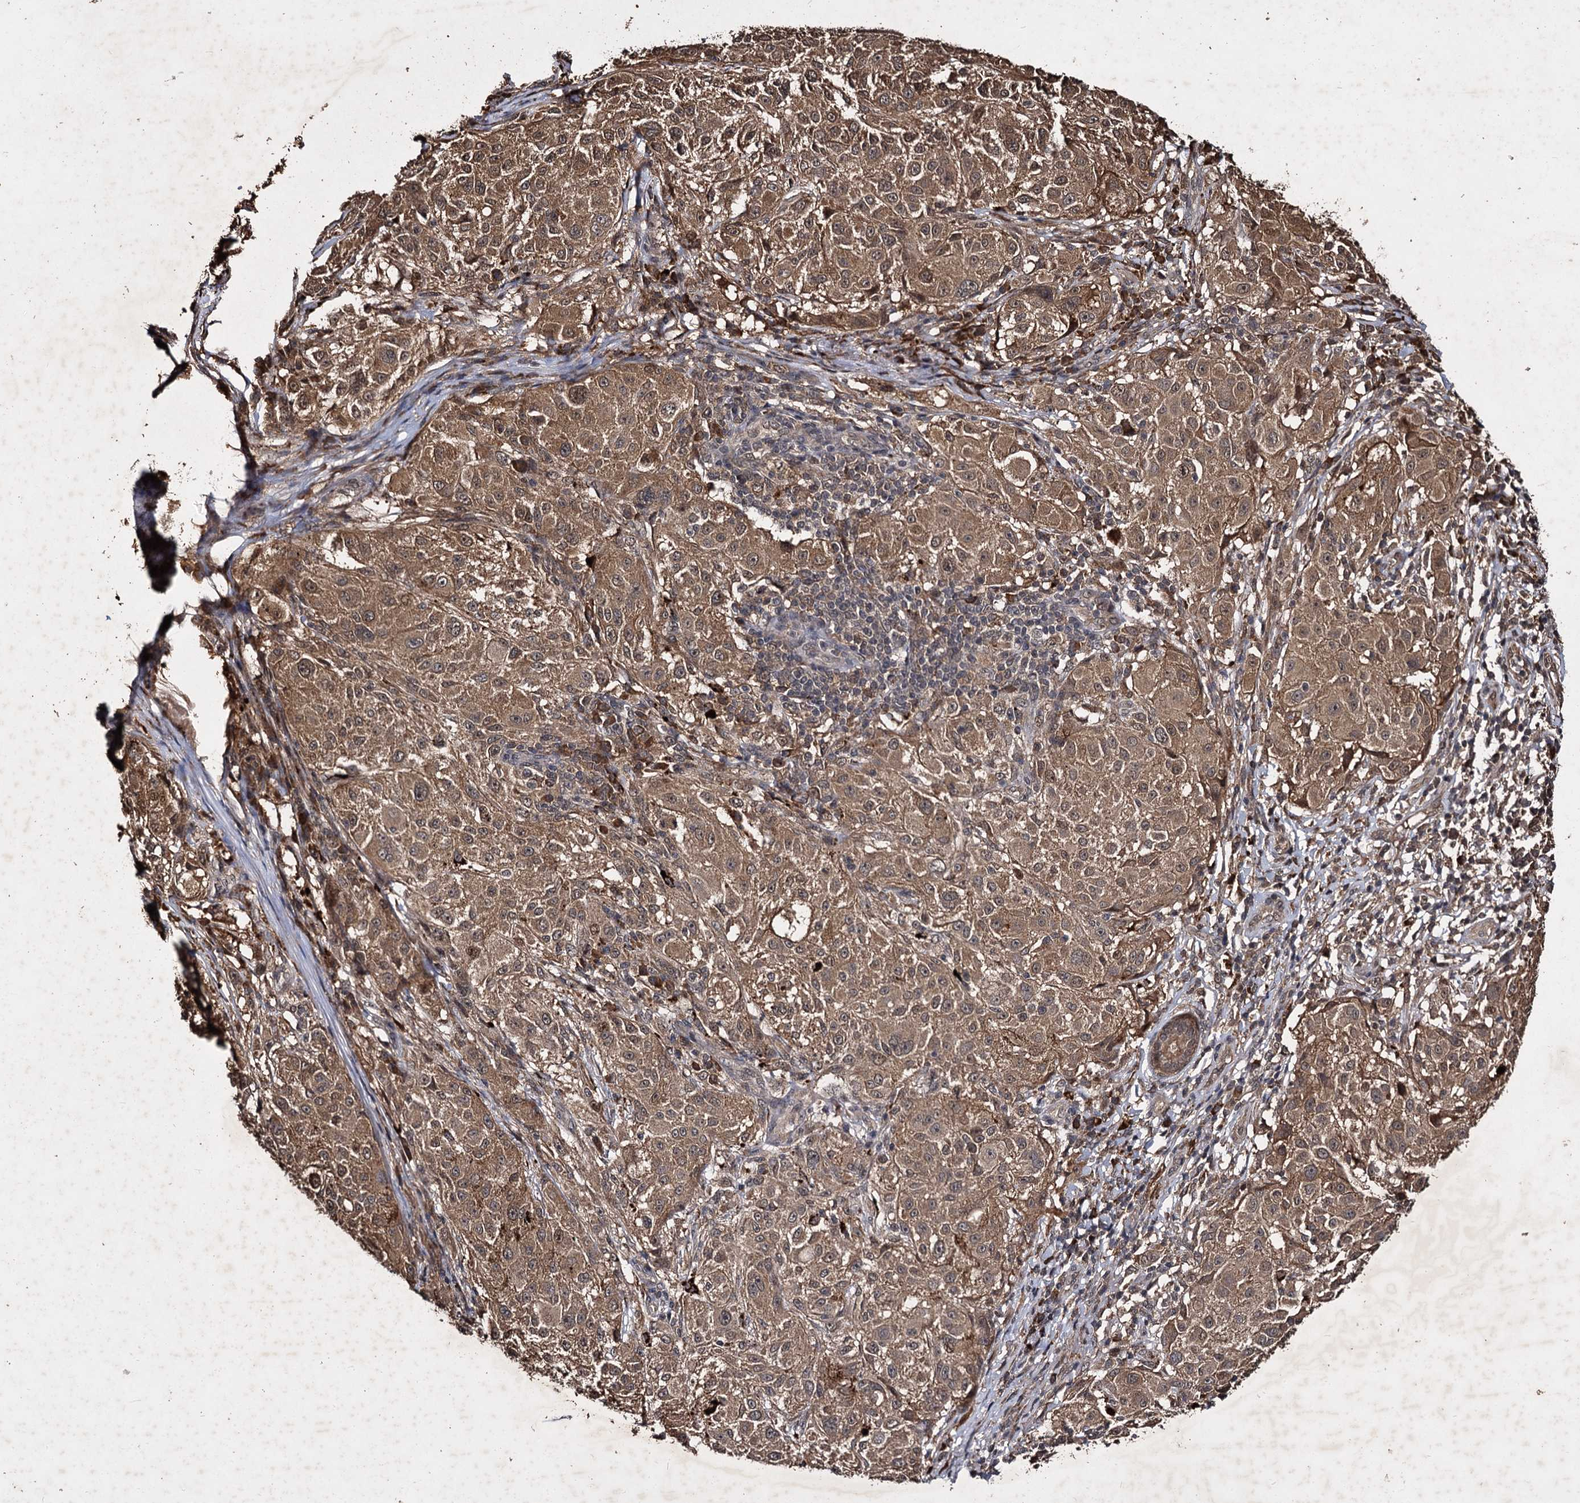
{"staining": {"intensity": "moderate", "quantity": ">75%", "location": "cytoplasmic/membranous"}, "tissue": "melanoma", "cell_type": "Tumor cells", "image_type": "cancer", "snomed": [{"axis": "morphology", "description": "Necrosis, NOS"}, {"axis": "morphology", "description": "Malignant melanoma, NOS"}, {"axis": "topography", "description": "Skin"}], "caption": "Brown immunohistochemical staining in human melanoma shows moderate cytoplasmic/membranous staining in approximately >75% of tumor cells.", "gene": "SLC46A3", "patient": {"sex": "female", "age": 87}}